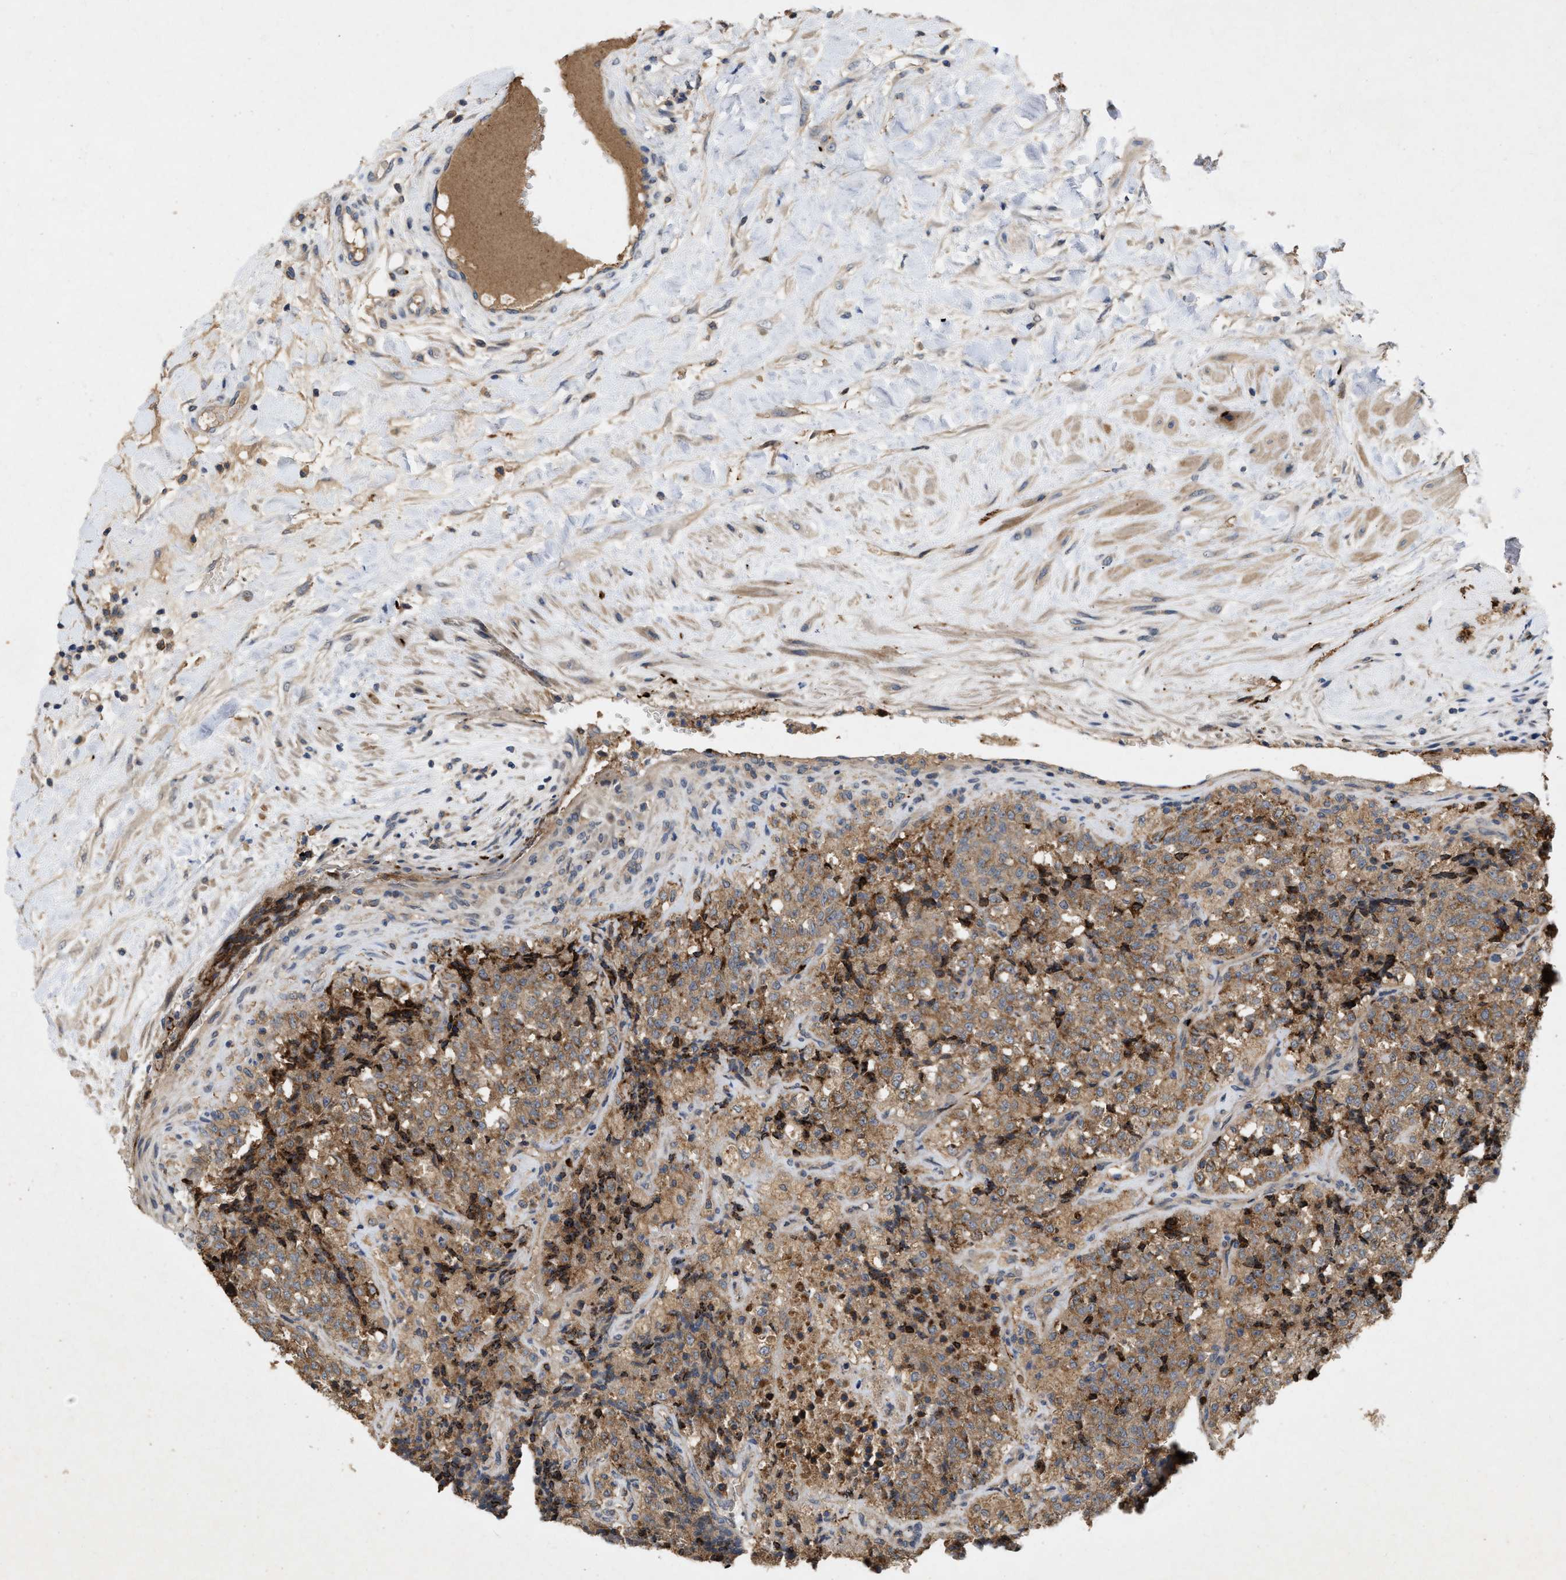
{"staining": {"intensity": "moderate", "quantity": ">75%", "location": "cytoplasmic/membranous"}, "tissue": "testis cancer", "cell_type": "Tumor cells", "image_type": "cancer", "snomed": [{"axis": "morphology", "description": "Seminoma, NOS"}, {"axis": "topography", "description": "Testis"}], "caption": "The image exhibits immunohistochemical staining of testis cancer (seminoma). There is moderate cytoplasmic/membranous expression is present in approximately >75% of tumor cells.", "gene": "LPAR2", "patient": {"sex": "male", "age": 59}}